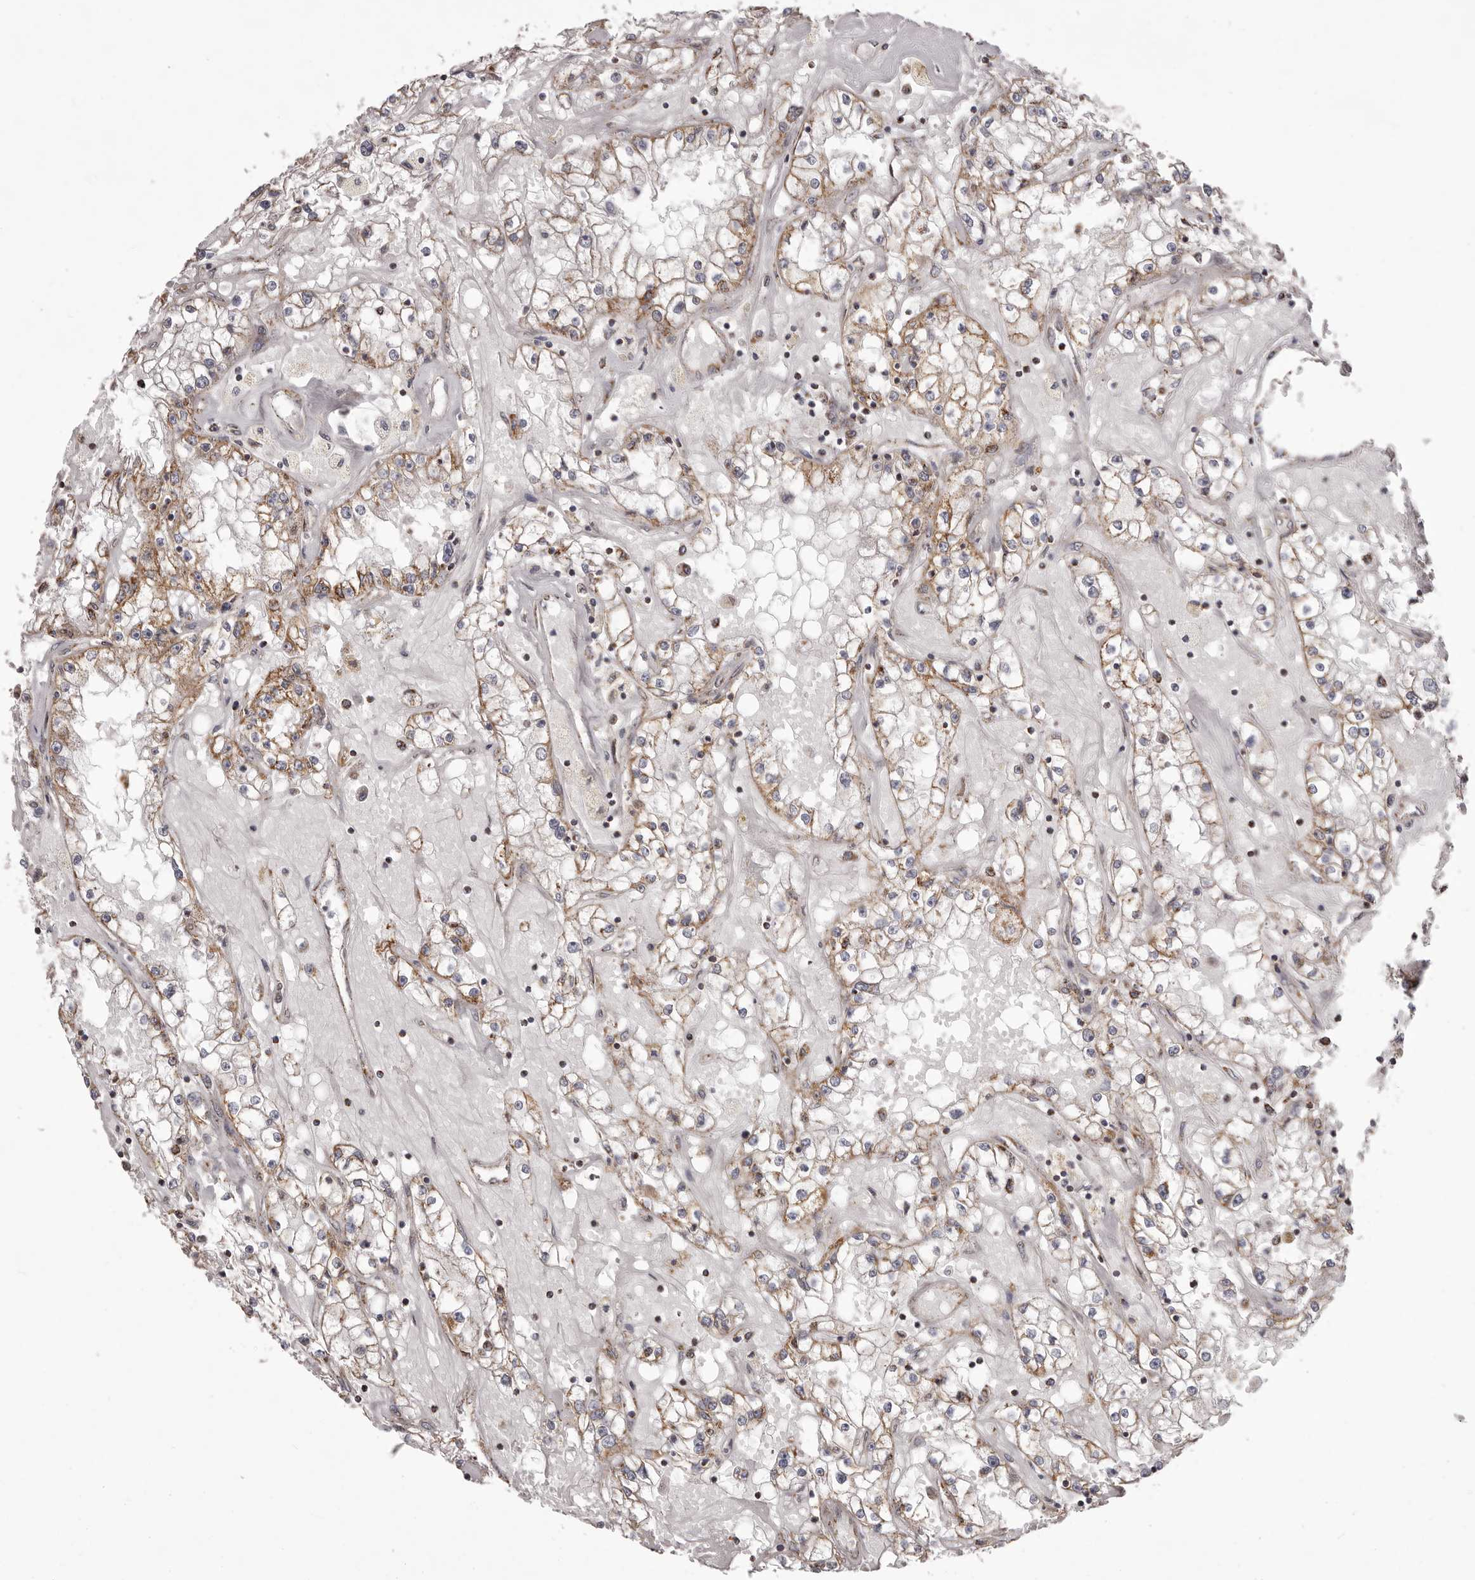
{"staining": {"intensity": "weak", "quantity": "<25%", "location": "cytoplasmic/membranous"}, "tissue": "renal cancer", "cell_type": "Tumor cells", "image_type": "cancer", "snomed": [{"axis": "morphology", "description": "Adenocarcinoma, NOS"}, {"axis": "topography", "description": "Kidney"}], "caption": "DAB (3,3'-diaminobenzidine) immunohistochemical staining of adenocarcinoma (renal) displays no significant positivity in tumor cells.", "gene": "CHRM2", "patient": {"sex": "male", "age": 56}}